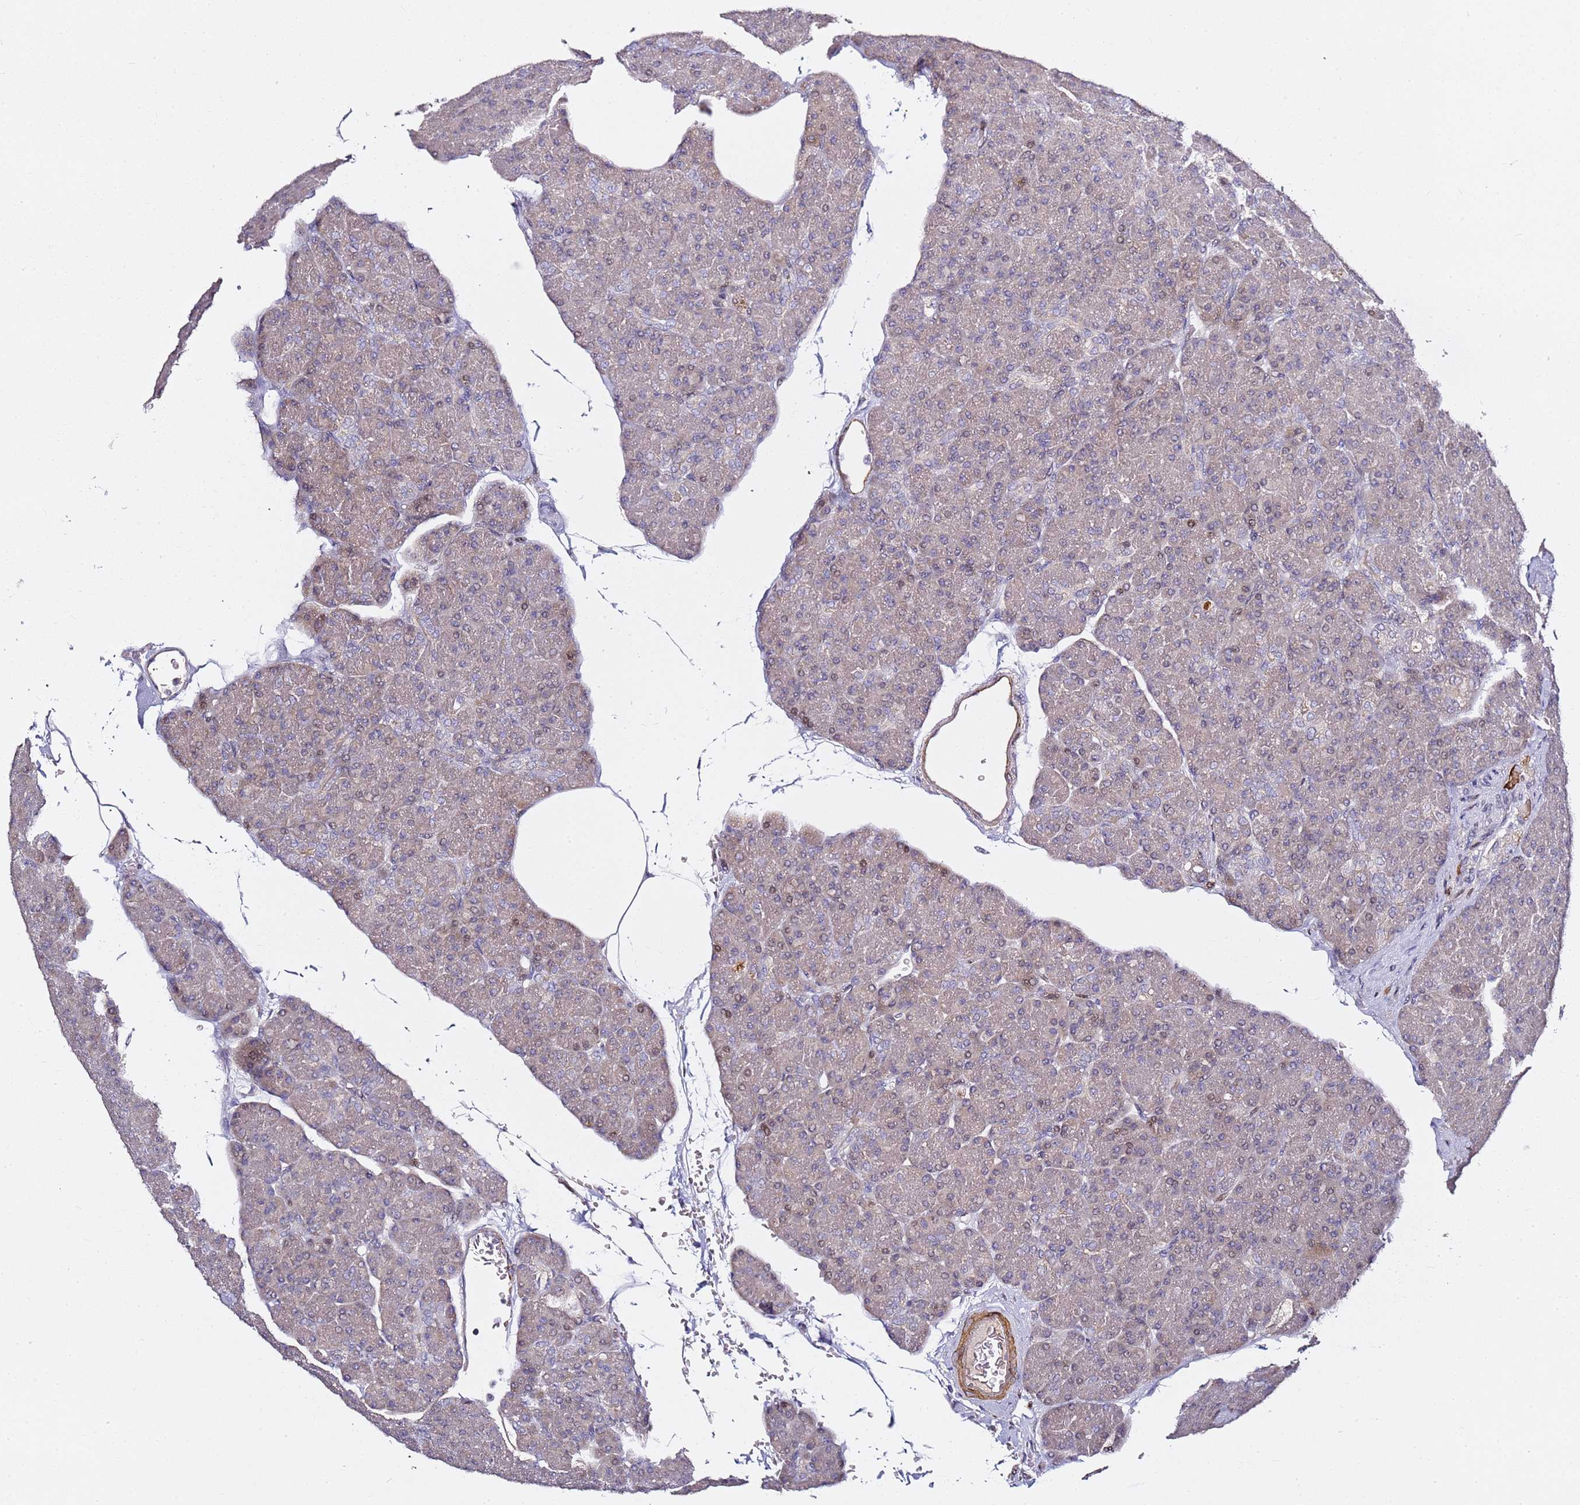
{"staining": {"intensity": "moderate", "quantity": "25%-75%", "location": "cytoplasmic/membranous,nuclear"}, "tissue": "pancreas", "cell_type": "Exocrine glandular cells", "image_type": "normal", "snomed": [{"axis": "morphology", "description": "Normal tissue, NOS"}, {"axis": "topography", "description": "Pancreas"}], "caption": "A photomicrograph of human pancreas stained for a protein shows moderate cytoplasmic/membranous,nuclear brown staining in exocrine glandular cells.", "gene": "EPS8L1", "patient": {"sex": "female", "age": 43}}